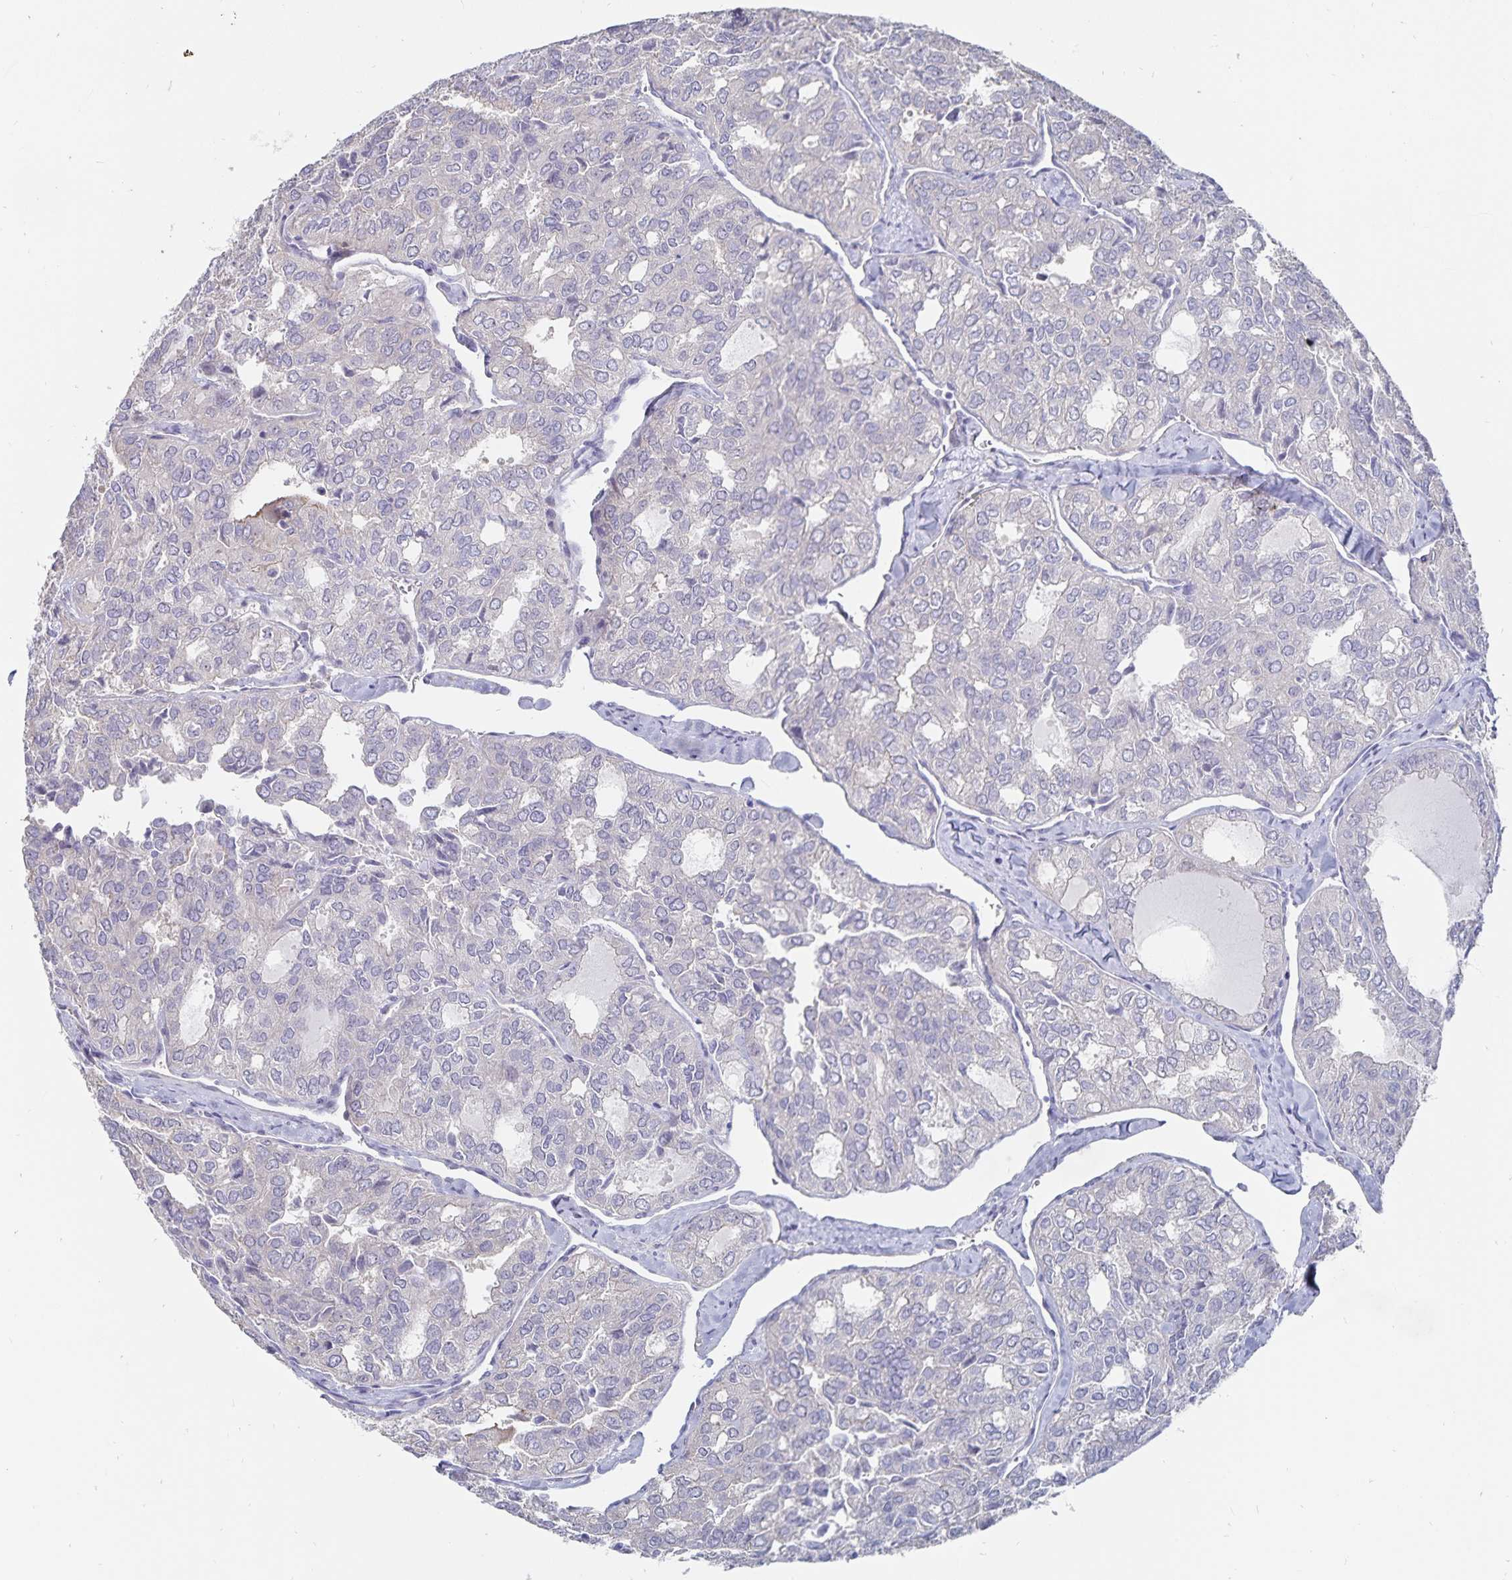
{"staining": {"intensity": "negative", "quantity": "none", "location": "none"}, "tissue": "thyroid cancer", "cell_type": "Tumor cells", "image_type": "cancer", "snomed": [{"axis": "morphology", "description": "Follicular adenoma carcinoma, NOS"}, {"axis": "topography", "description": "Thyroid gland"}], "caption": "The photomicrograph exhibits no significant staining in tumor cells of thyroid follicular adenoma carcinoma.", "gene": "SSTR1", "patient": {"sex": "male", "age": 75}}